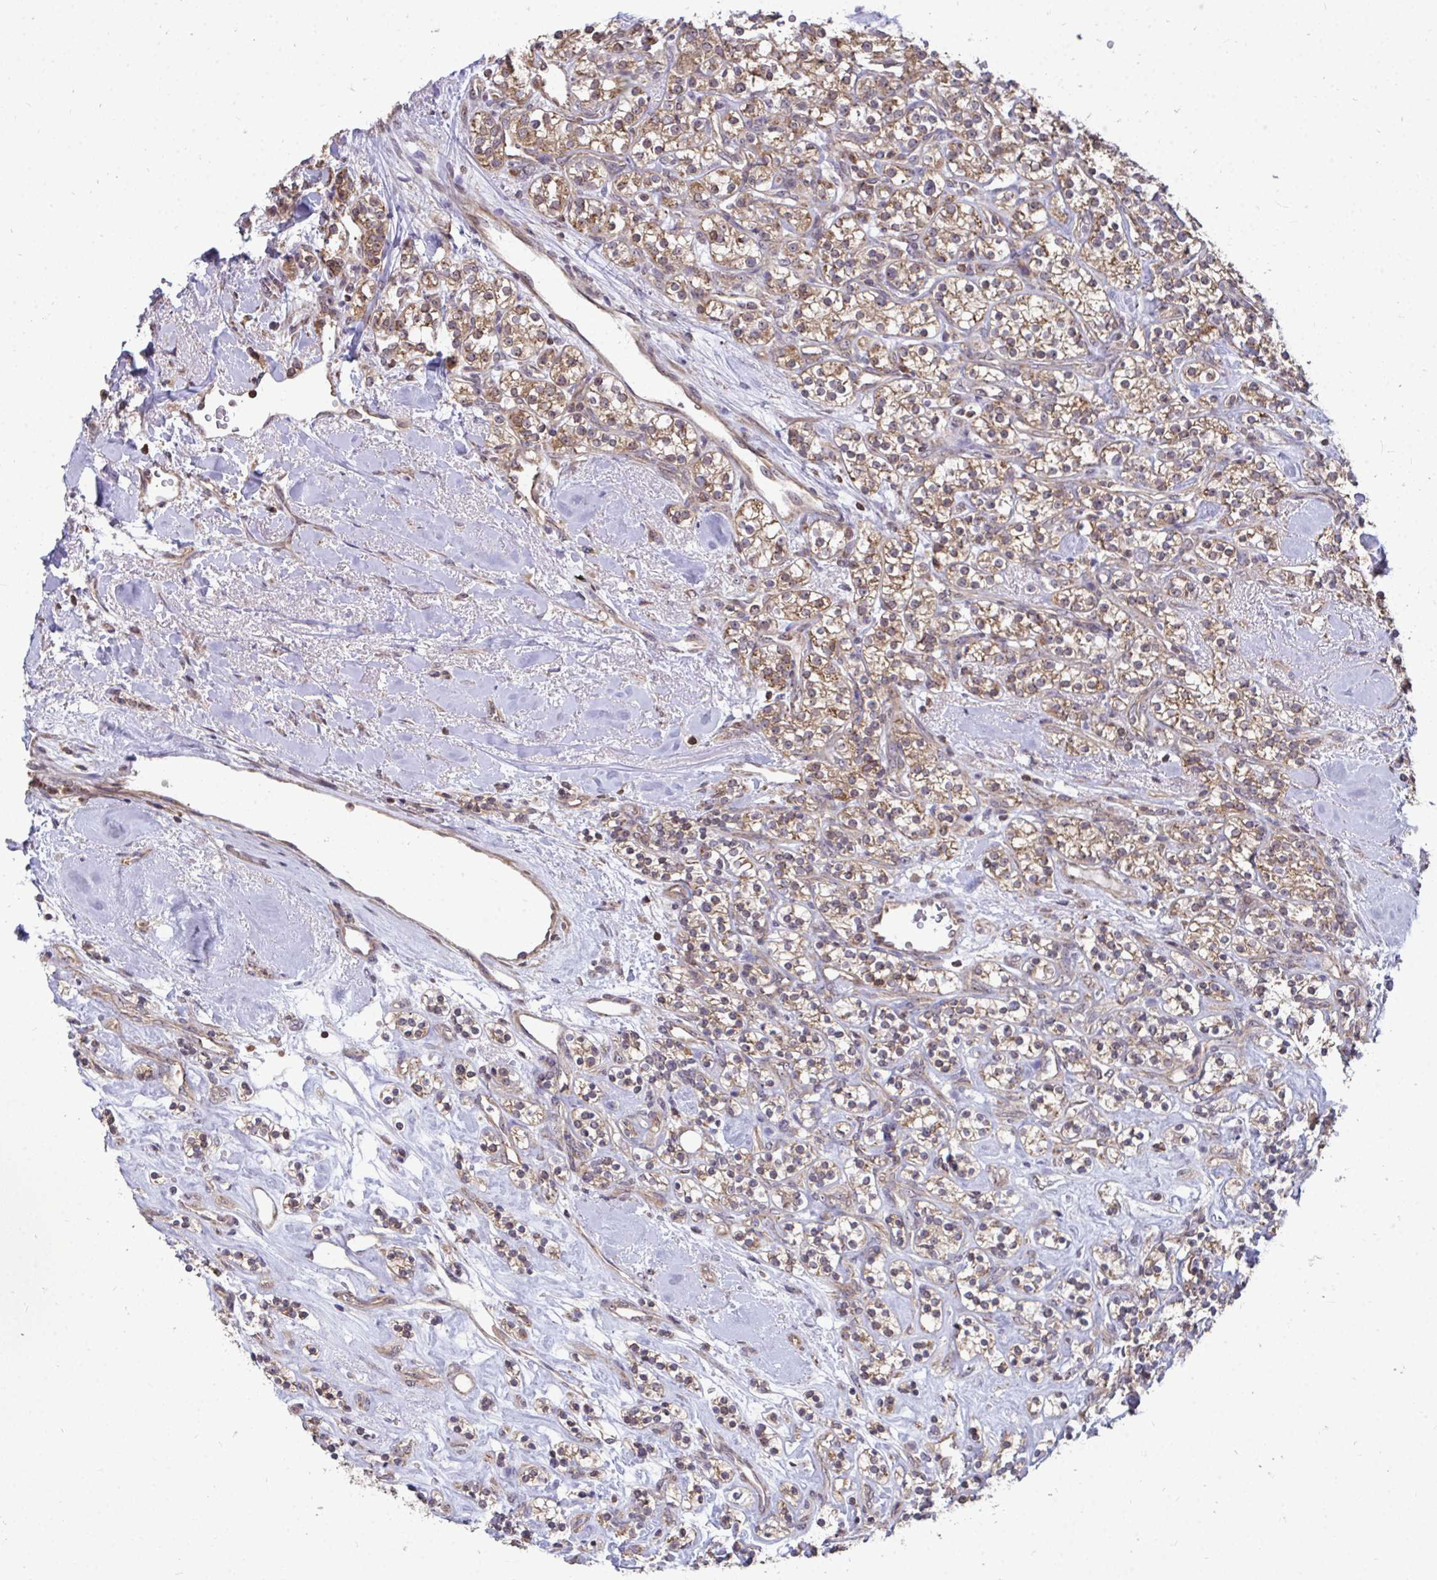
{"staining": {"intensity": "moderate", "quantity": ">75%", "location": "cytoplasmic/membranous"}, "tissue": "renal cancer", "cell_type": "Tumor cells", "image_type": "cancer", "snomed": [{"axis": "morphology", "description": "Adenocarcinoma, NOS"}, {"axis": "topography", "description": "Kidney"}], "caption": "Protein analysis of renal cancer tissue demonstrates moderate cytoplasmic/membranous expression in approximately >75% of tumor cells.", "gene": "DNAJA2", "patient": {"sex": "male", "age": 77}}